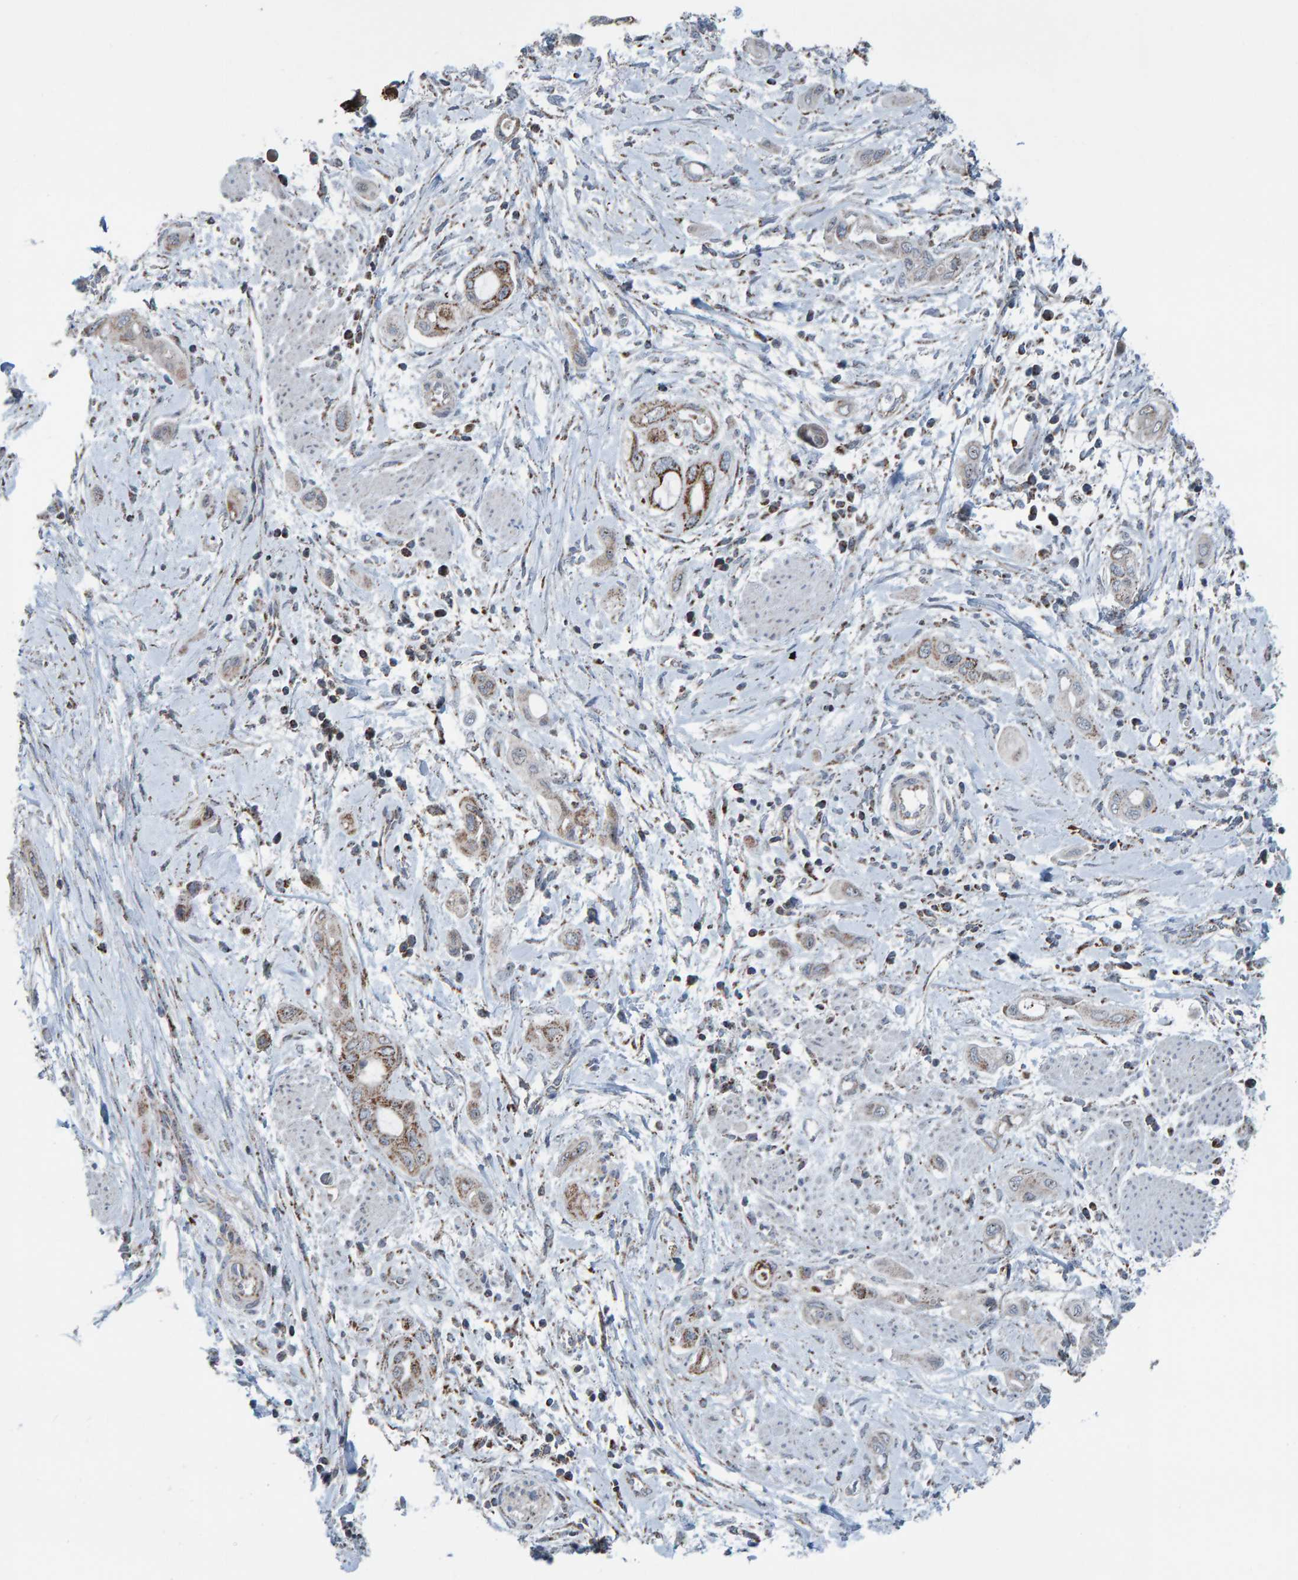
{"staining": {"intensity": "moderate", "quantity": "25%-75%", "location": "cytoplasmic/membranous"}, "tissue": "pancreatic cancer", "cell_type": "Tumor cells", "image_type": "cancer", "snomed": [{"axis": "morphology", "description": "Adenocarcinoma, NOS"}, {"axis": "topography", "description": "Pancreas"}], "caption": "Immunohistochemistry histopathology image of neoplastic tissue: pancreatic cancer (adenocarcinoma) stained using immunohistochemistry (IHC) shows medium levels of moderate protein expression localized specifically in the cytoplasmic/membranous of tumor cells, appearing as a cytoplasmic/membranous brown color.", "gene": "ZNF48", "patient": {"sex": "male", "age": 59}}